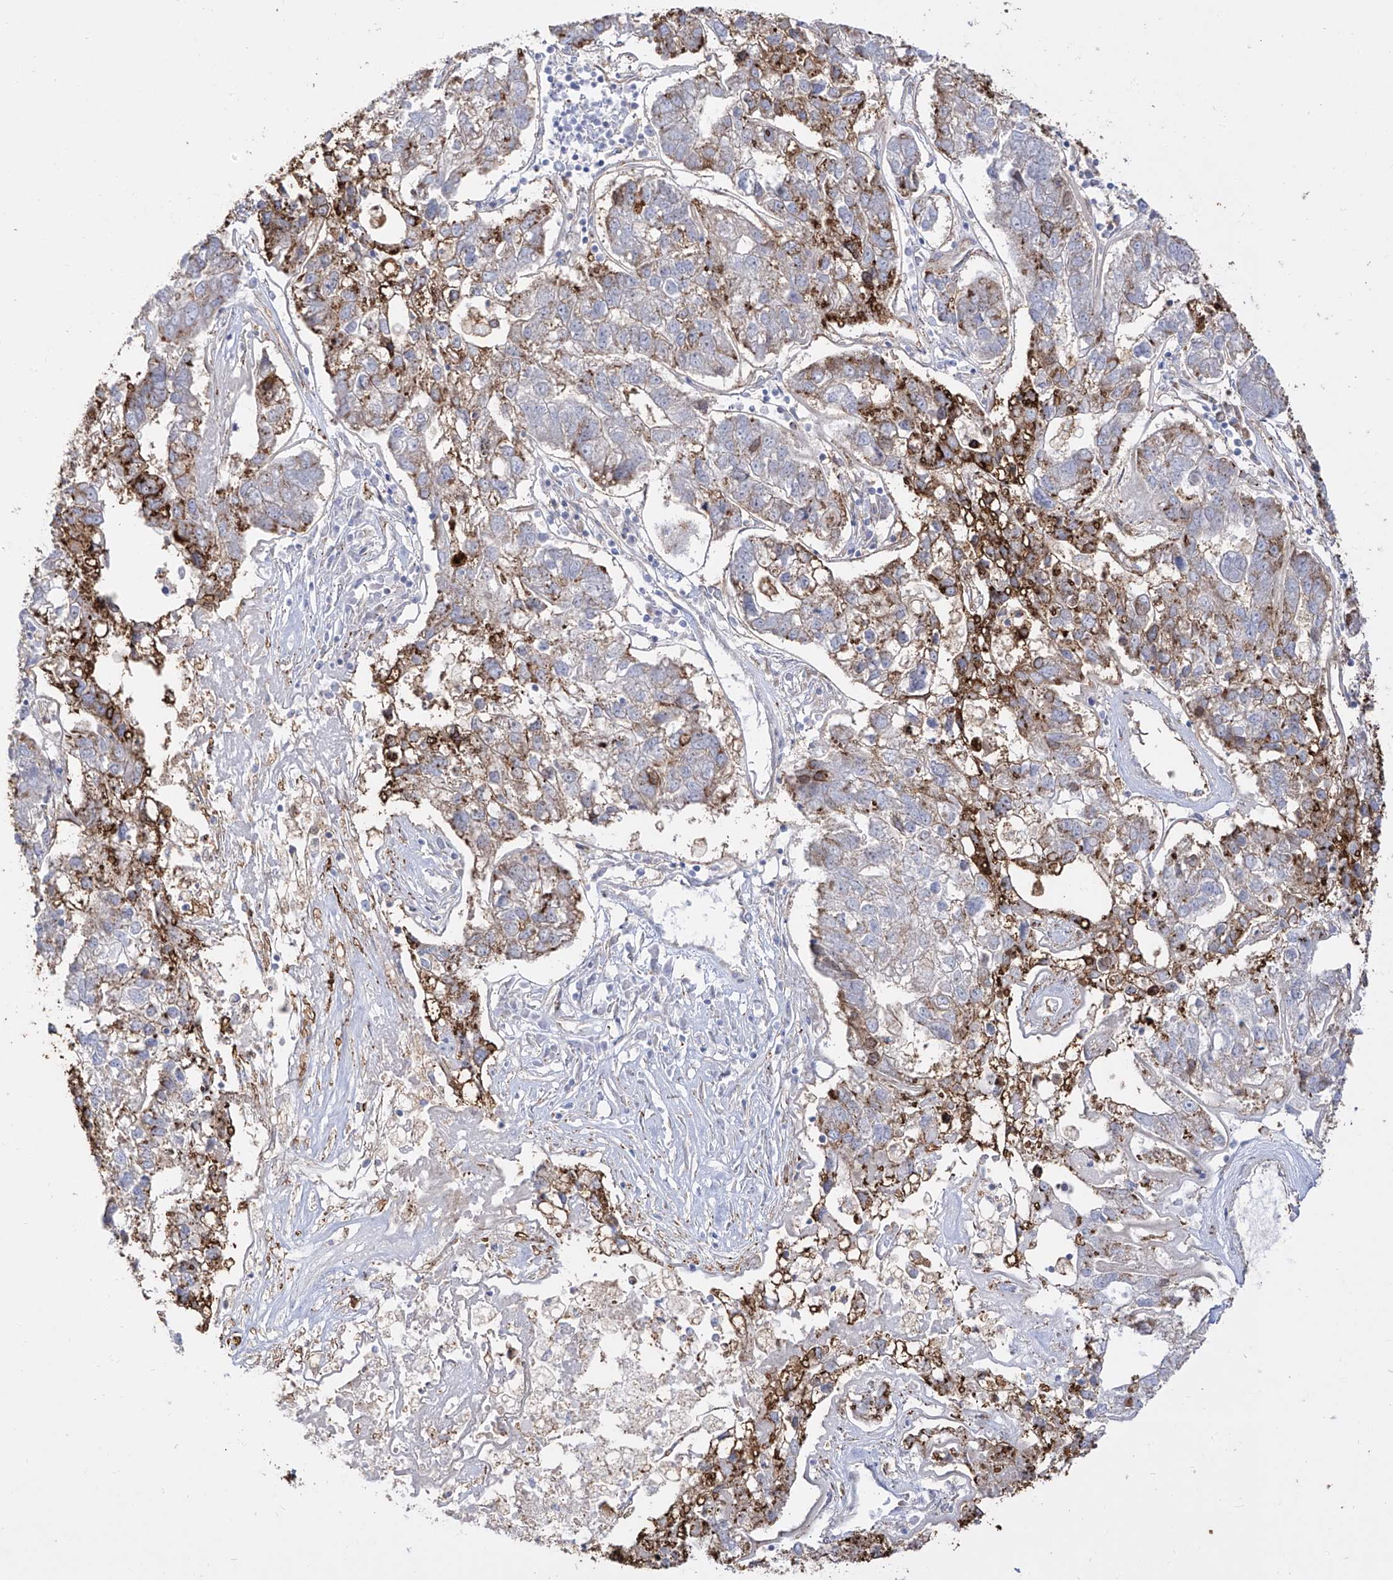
{"staining": {"intensity": "strong", "quantity": "<25%", "location": "cytoplasmic/membranous"}, "tissue": "pancreatic cancer", "cell_type": "Tumor cells", "image_type": "cancer", "snomed": [{"axis": "morphology", "description": "Adenocarcinoma, NOS"}, {"axis": "topography", "description": "Pancreas"}], "caption": "Strong cytoplasmic/membranous staining for a protein is seen in approximately <25% of tumor cells of pancreatic adenocarcinoma using immunohistochemistry (IHC).", "gene": "ZGRF1", "patient": {"sex": "female", "age": 61}}